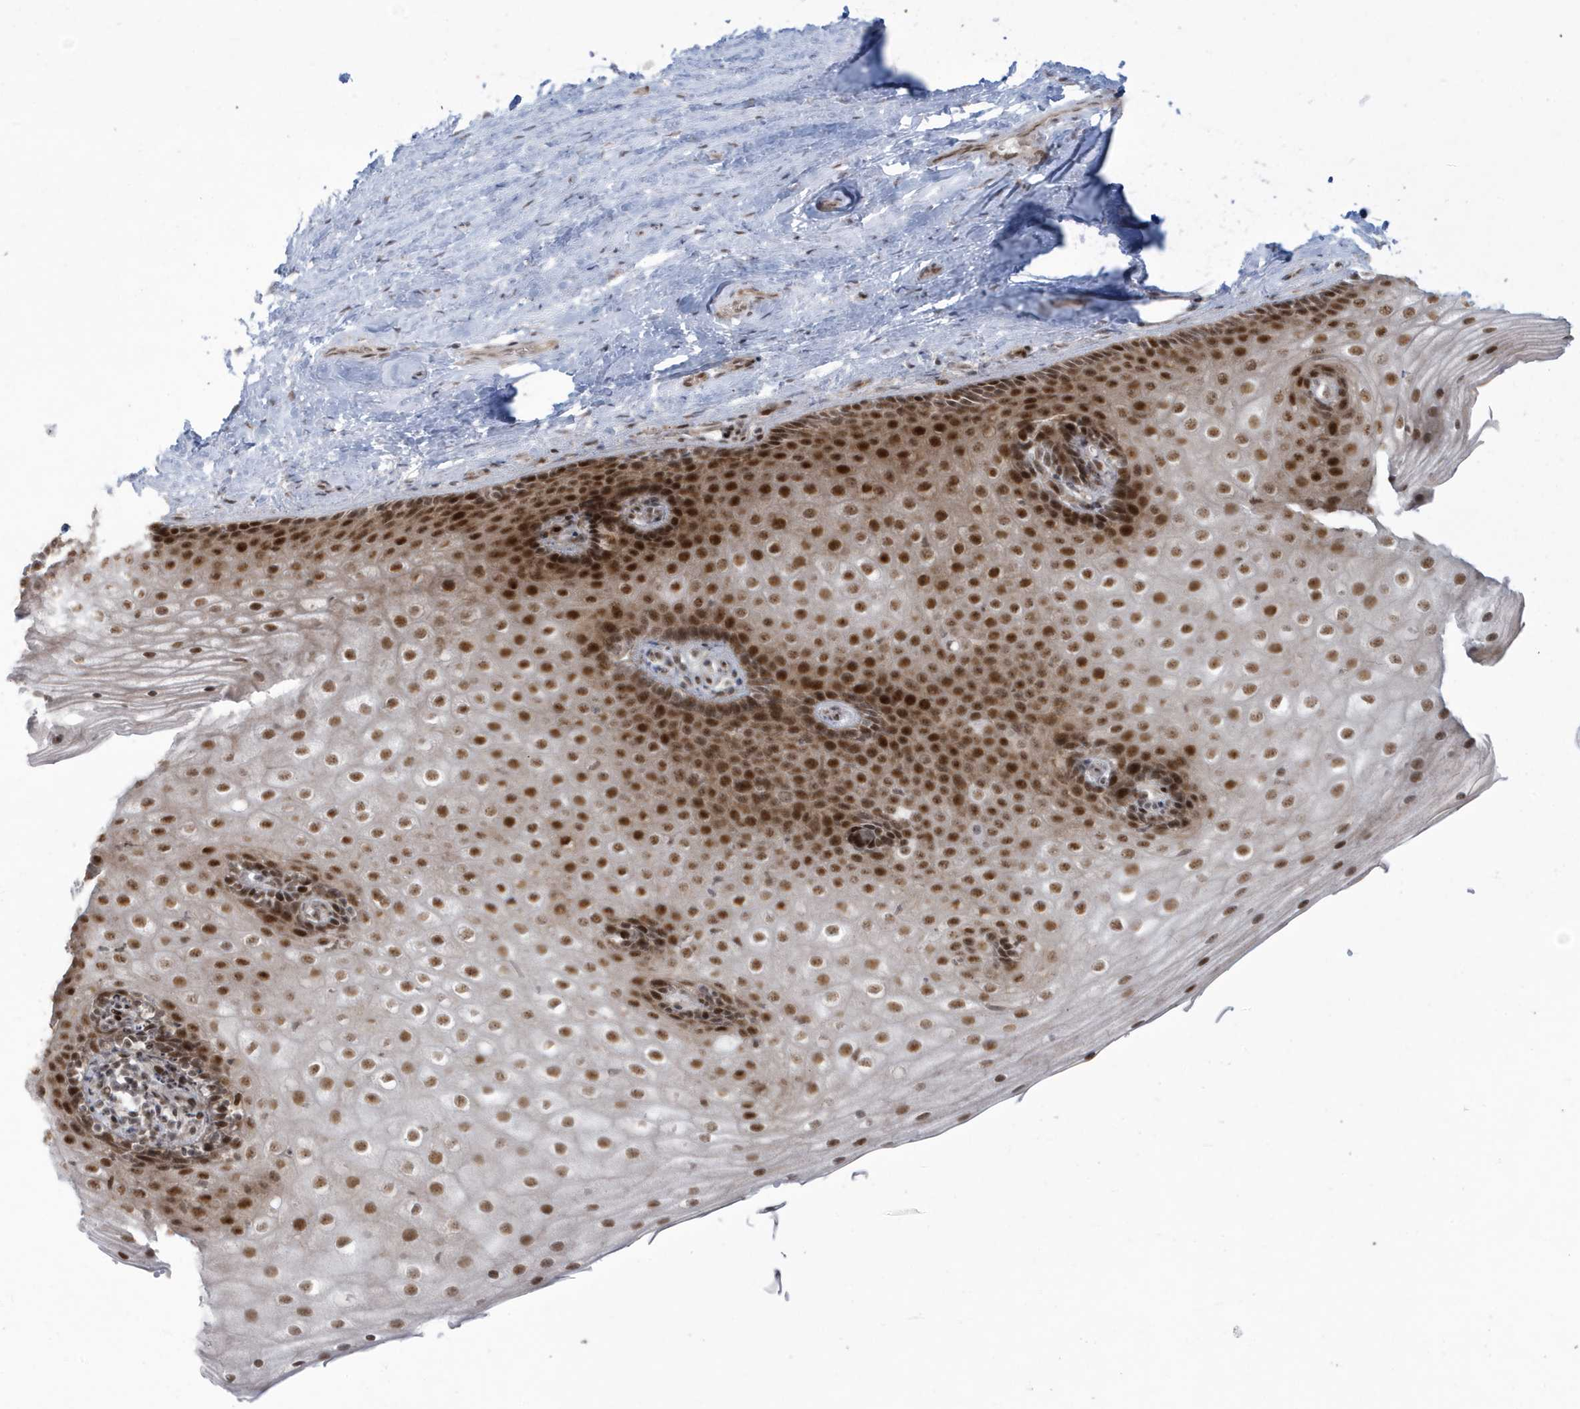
{"staining": {"intensity": "strong", "quantity": ">75%", "location": "nuclear"}, "tissue": "vagina", "cell_type": "Squamous epithelial cells", "image_type": "normal", "snomed": [{"axis": "morphology", "description": "Normal tissue, NOS"}, {"axis": "topography", "description": "Vagina"}], "caption": "Squamous epithelial cells demonstrate high levels of strong nuclear positivity in approximately >75% of cells in benign human vagina.", "gene": "C1orf52", "patient": {"sex": "female", "age": 46}}